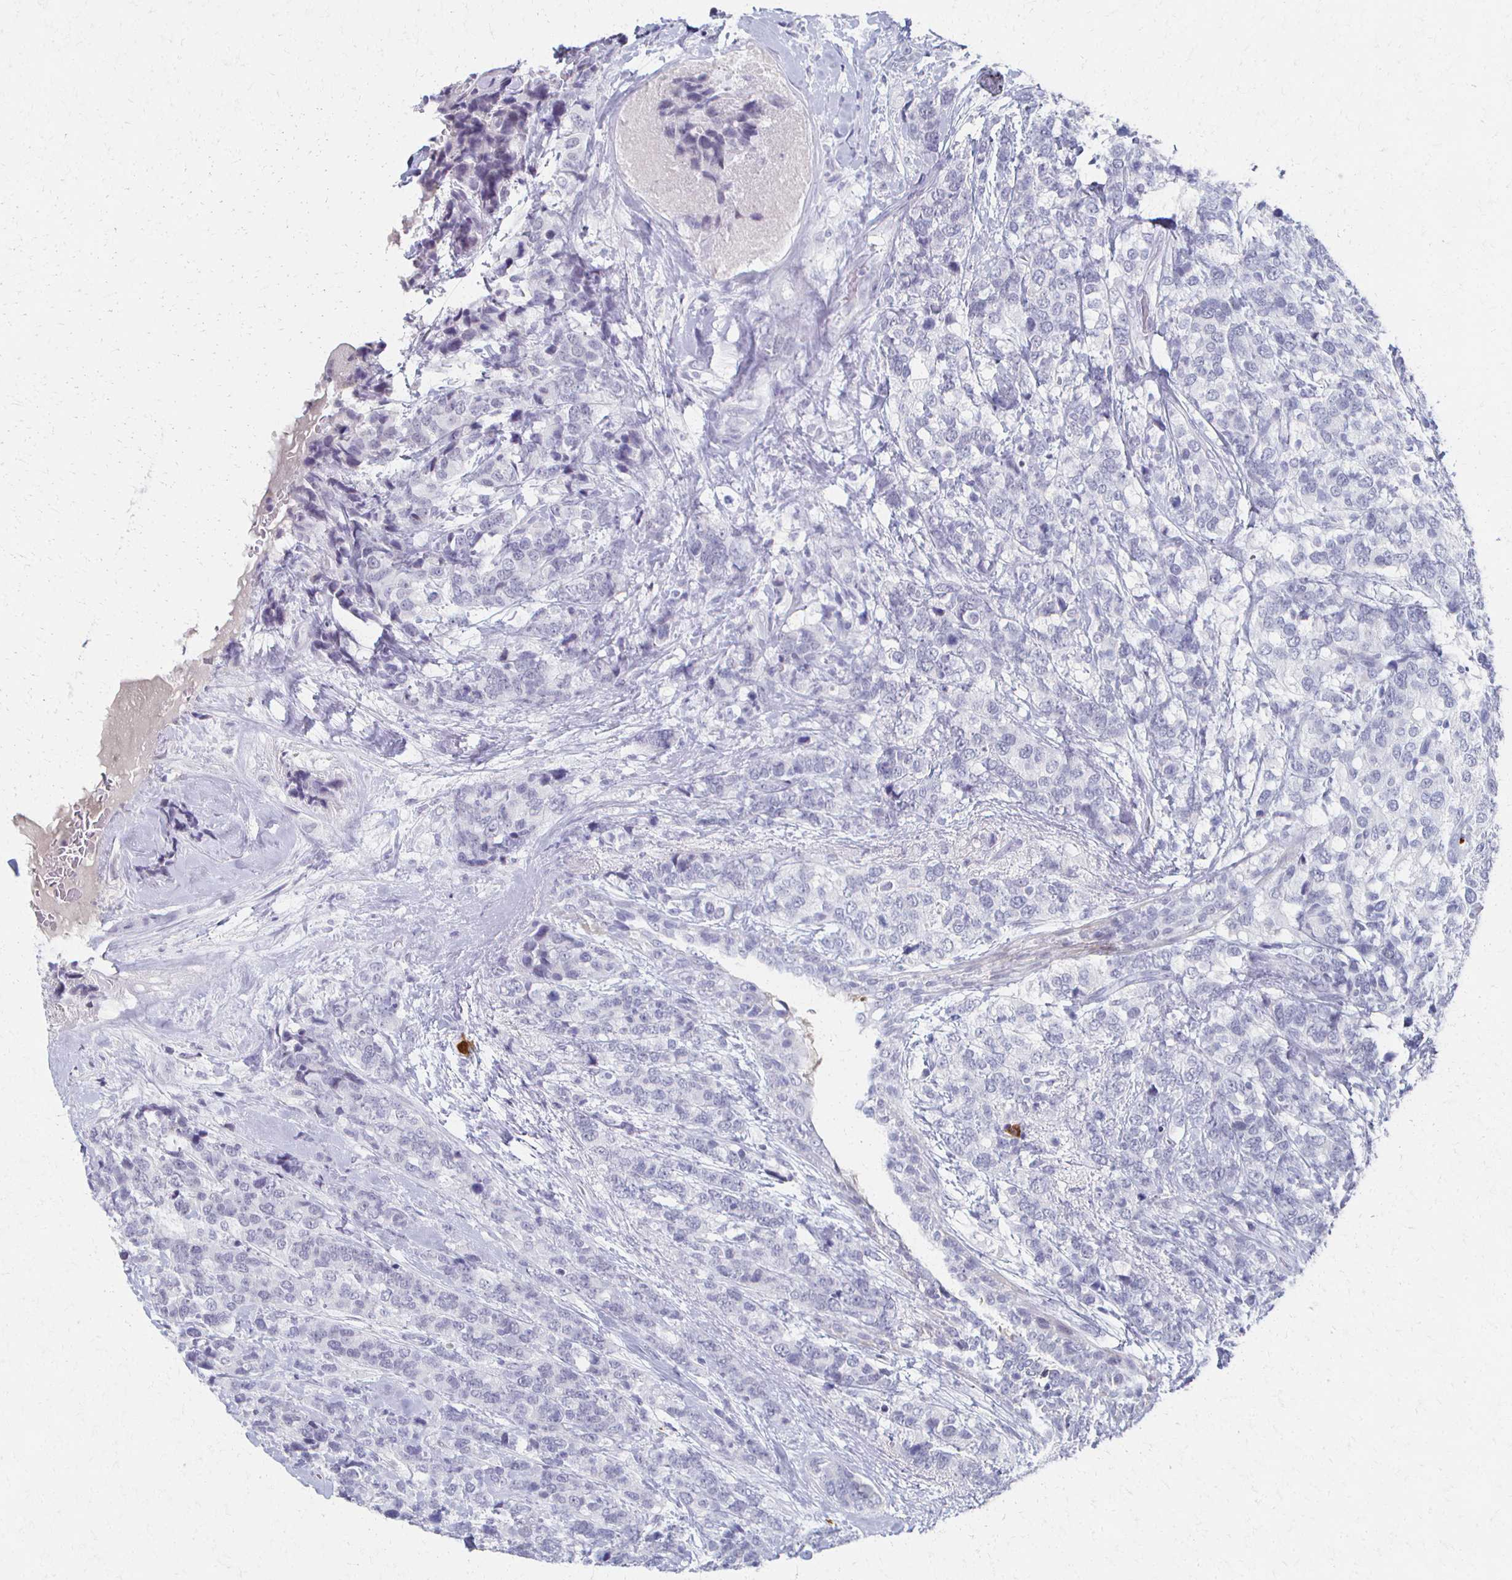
{"staining": {"intensity": "negative", "quantity": "none", "location": "none"}, "tissue": "breast cancer", "cell_type": "Tumor cells", "image_type": "cancer", "snomed": [{"axis": "morphology", "description": "Lobular carcinoma"}, {"axis": "topography", "description": "Breast"}], "caption": "Protein analysis of breast cancer shows no significant staining in tumor cells.", "gene": "CXCR2", "patient": {"sex": "female", "age": 59}}